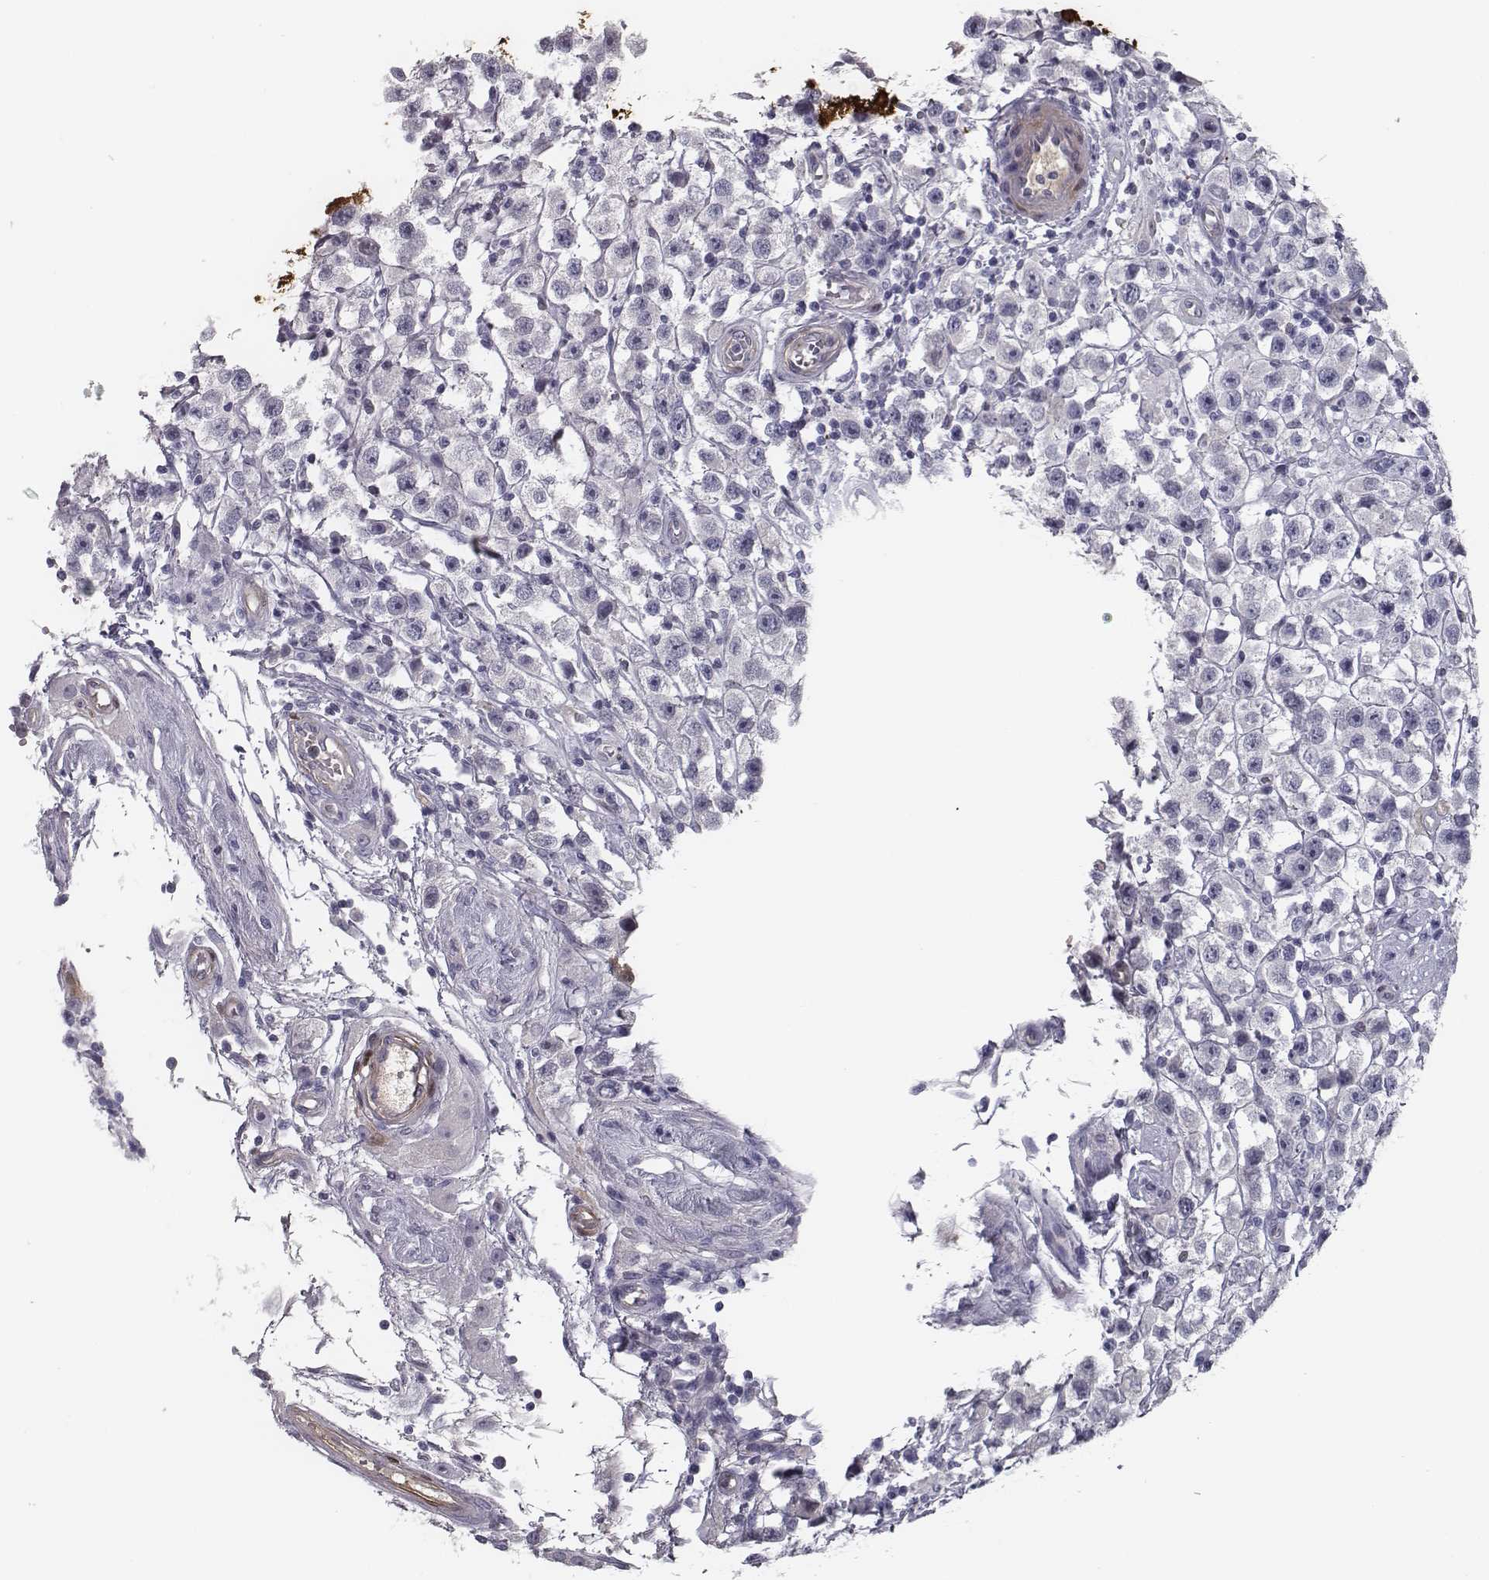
{"staining": {"intensity": "negative", "quantity": "none", "location": "none"}, "tissue": "testis cancer", "cell_type": "Tumor cells", "image_type": "cancer", "snomed": [{"axis": "morphology", "description": "Seminoma, NOS"}, {"axis": "topography", "description": "Testis"}], "caption": "Testis seminoma stained for a protein using immunohistochemistry (IHC) demonstrates no positivity tumor cells.", "gene": "ISYNA1", "patient": {"sex": "male", "age": 45}}